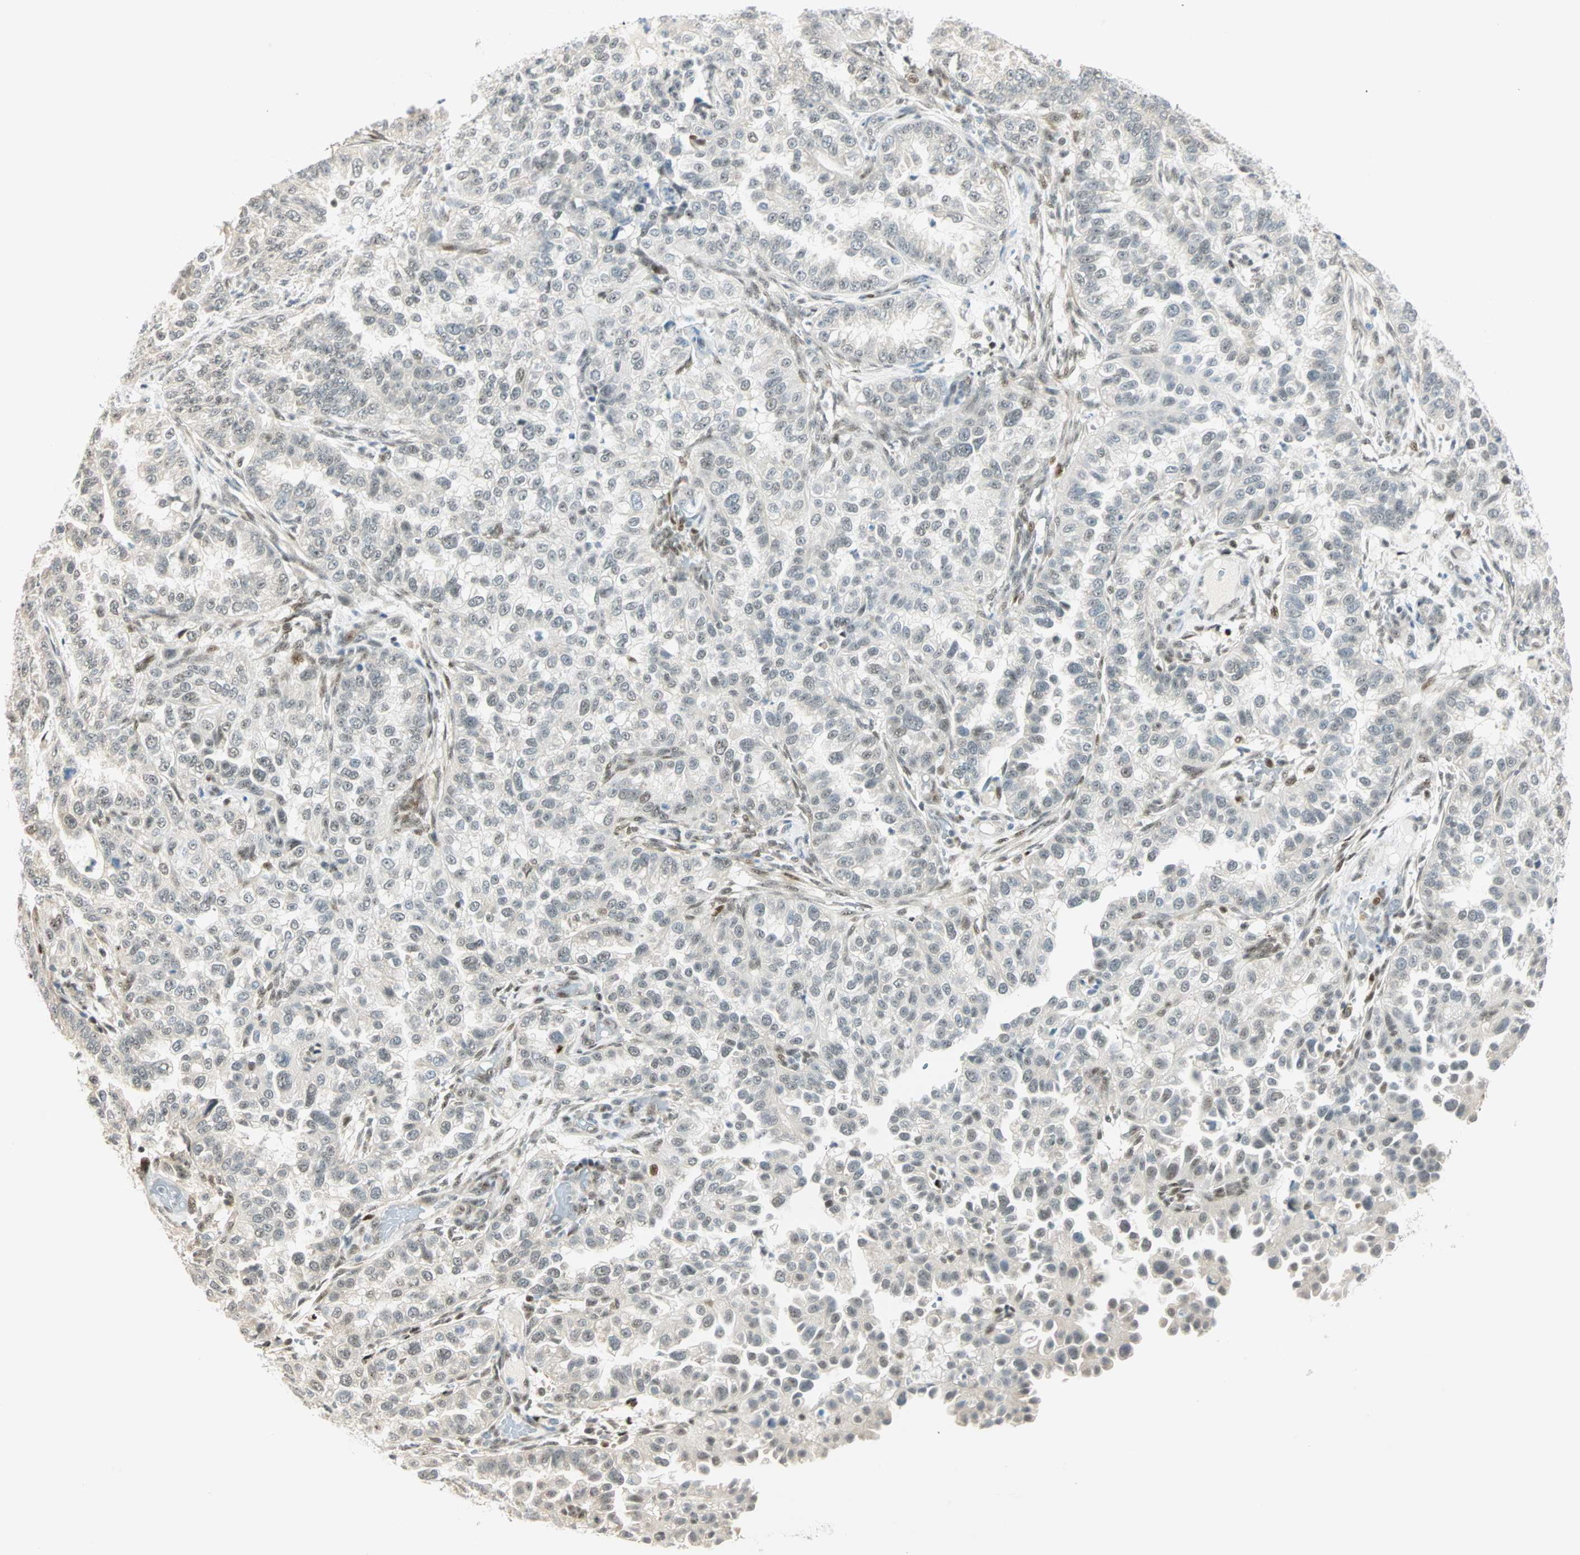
{"staining": {"intensity": "negative", "quantity": "none", "location": "none"}, "tissue": "endometrial cancer", "cell_type": "Tumor cells", "image_type": "cancer", "snomed": [{"axis": "morphology", "description": "Adenocarcinoma, NOS"}, {"axis": "topography", "description": "Endometrium"}], "caption": "High power microscopy histopathology image of an immunohistochemistry (IHC) histopathology image of endometrial cancer (adenocarcinoma), revealing no significant staining in tumor cells.", "gene": "MSX2", "patient": {"sex": "female", "age": 85}}